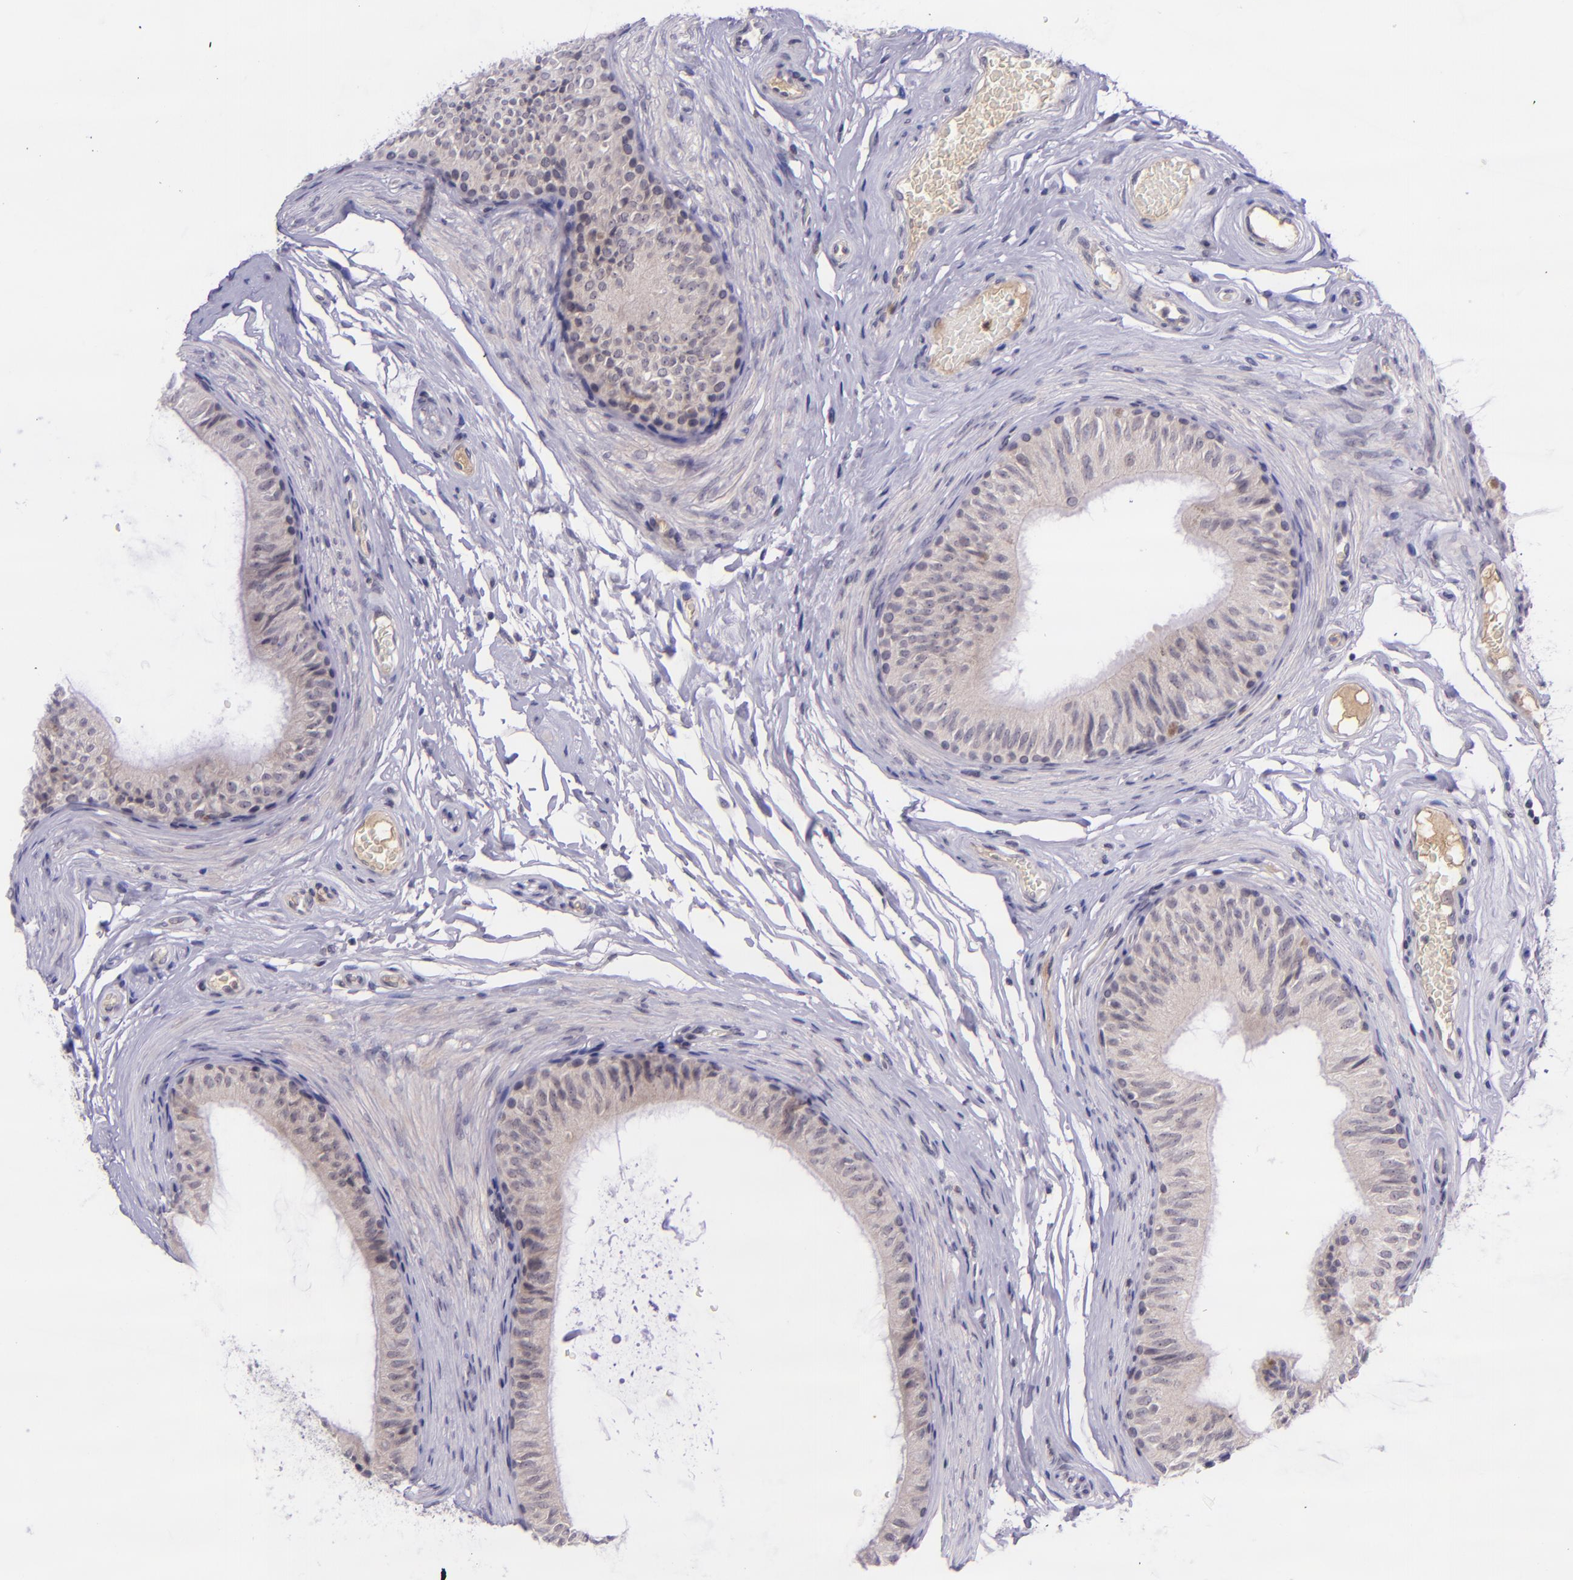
{"staining": {"intensity": "moderate", "quantity": "25%-75%", "location": "cytoplasmic/membranous"}, "tissue": "epididymis", "cell_type": "Glandular cells", "image_type": "normal", "snomed": [{"axis": "morphology", "description": "Normal tissue, NOS"}, {"axis": "topography", "description": "Testis"}, {"axis": "topography", "description": "Epididymis"}], "caption": "Immunohistochemical staining of benign epididymis displays moderate cytoplasmic/membranous protein staining in approximately 25%-75% of glandular cells.", "gene": "SELL", "patient": {"sex": "male", "age": 36}}